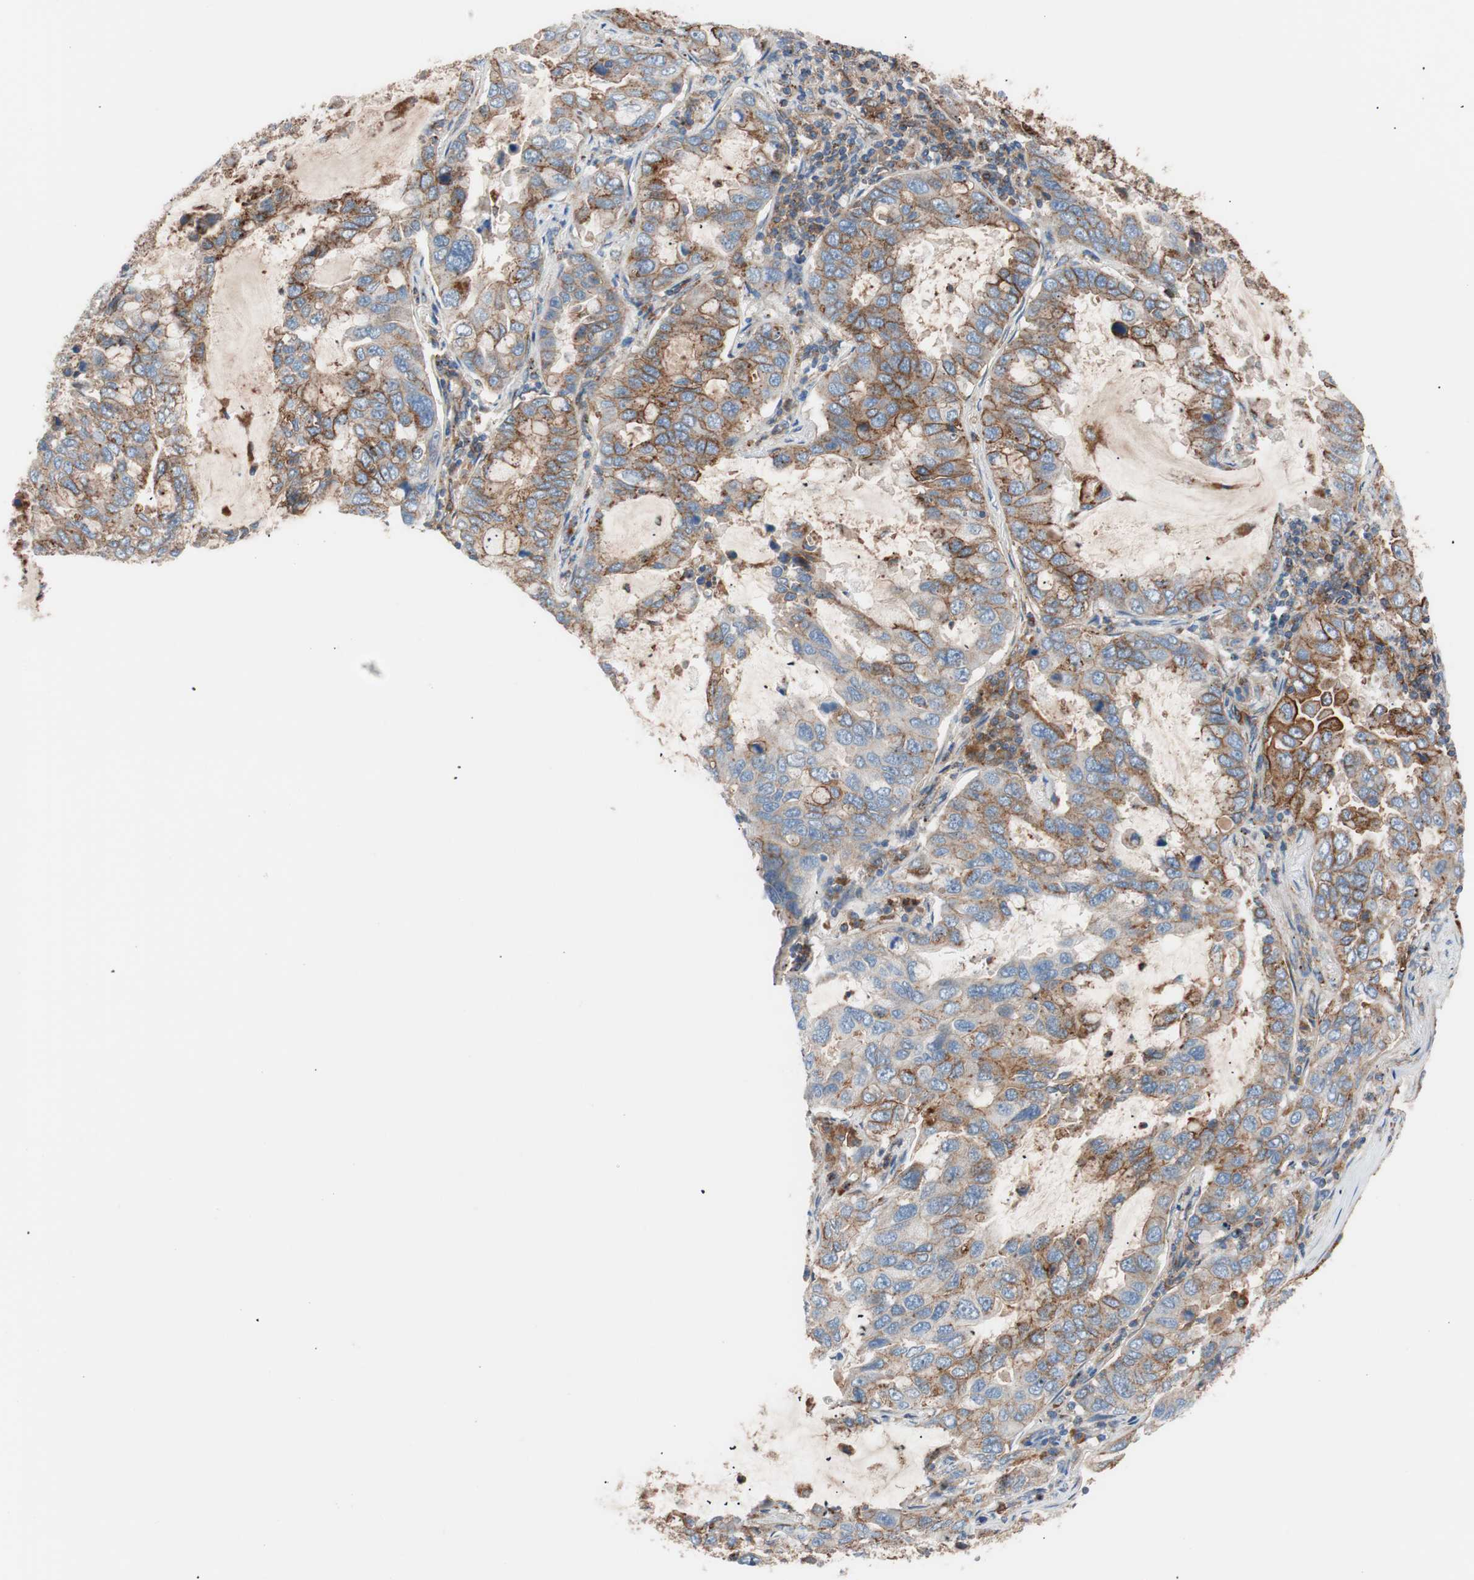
{"staining": {"intensity": "moderate", "quantity": ">75%", "location": "cytoplasmic/membranous"}, "tissue": "lung cancer", "cell_type": "Tumor cells", "image_type": "cancer", "snomed": [{"axis": "morphology", "description": "Adenocarcinoma, NOS"}, {"axis": "topography", "description": "Lung"}], "caption": "A brown stain shows moderate cytoplasmic/membranous expression of a protein in lung cancer tumor cells.", "gene": "FLOT2", "patient": {"sex": "male", "age": 64}}